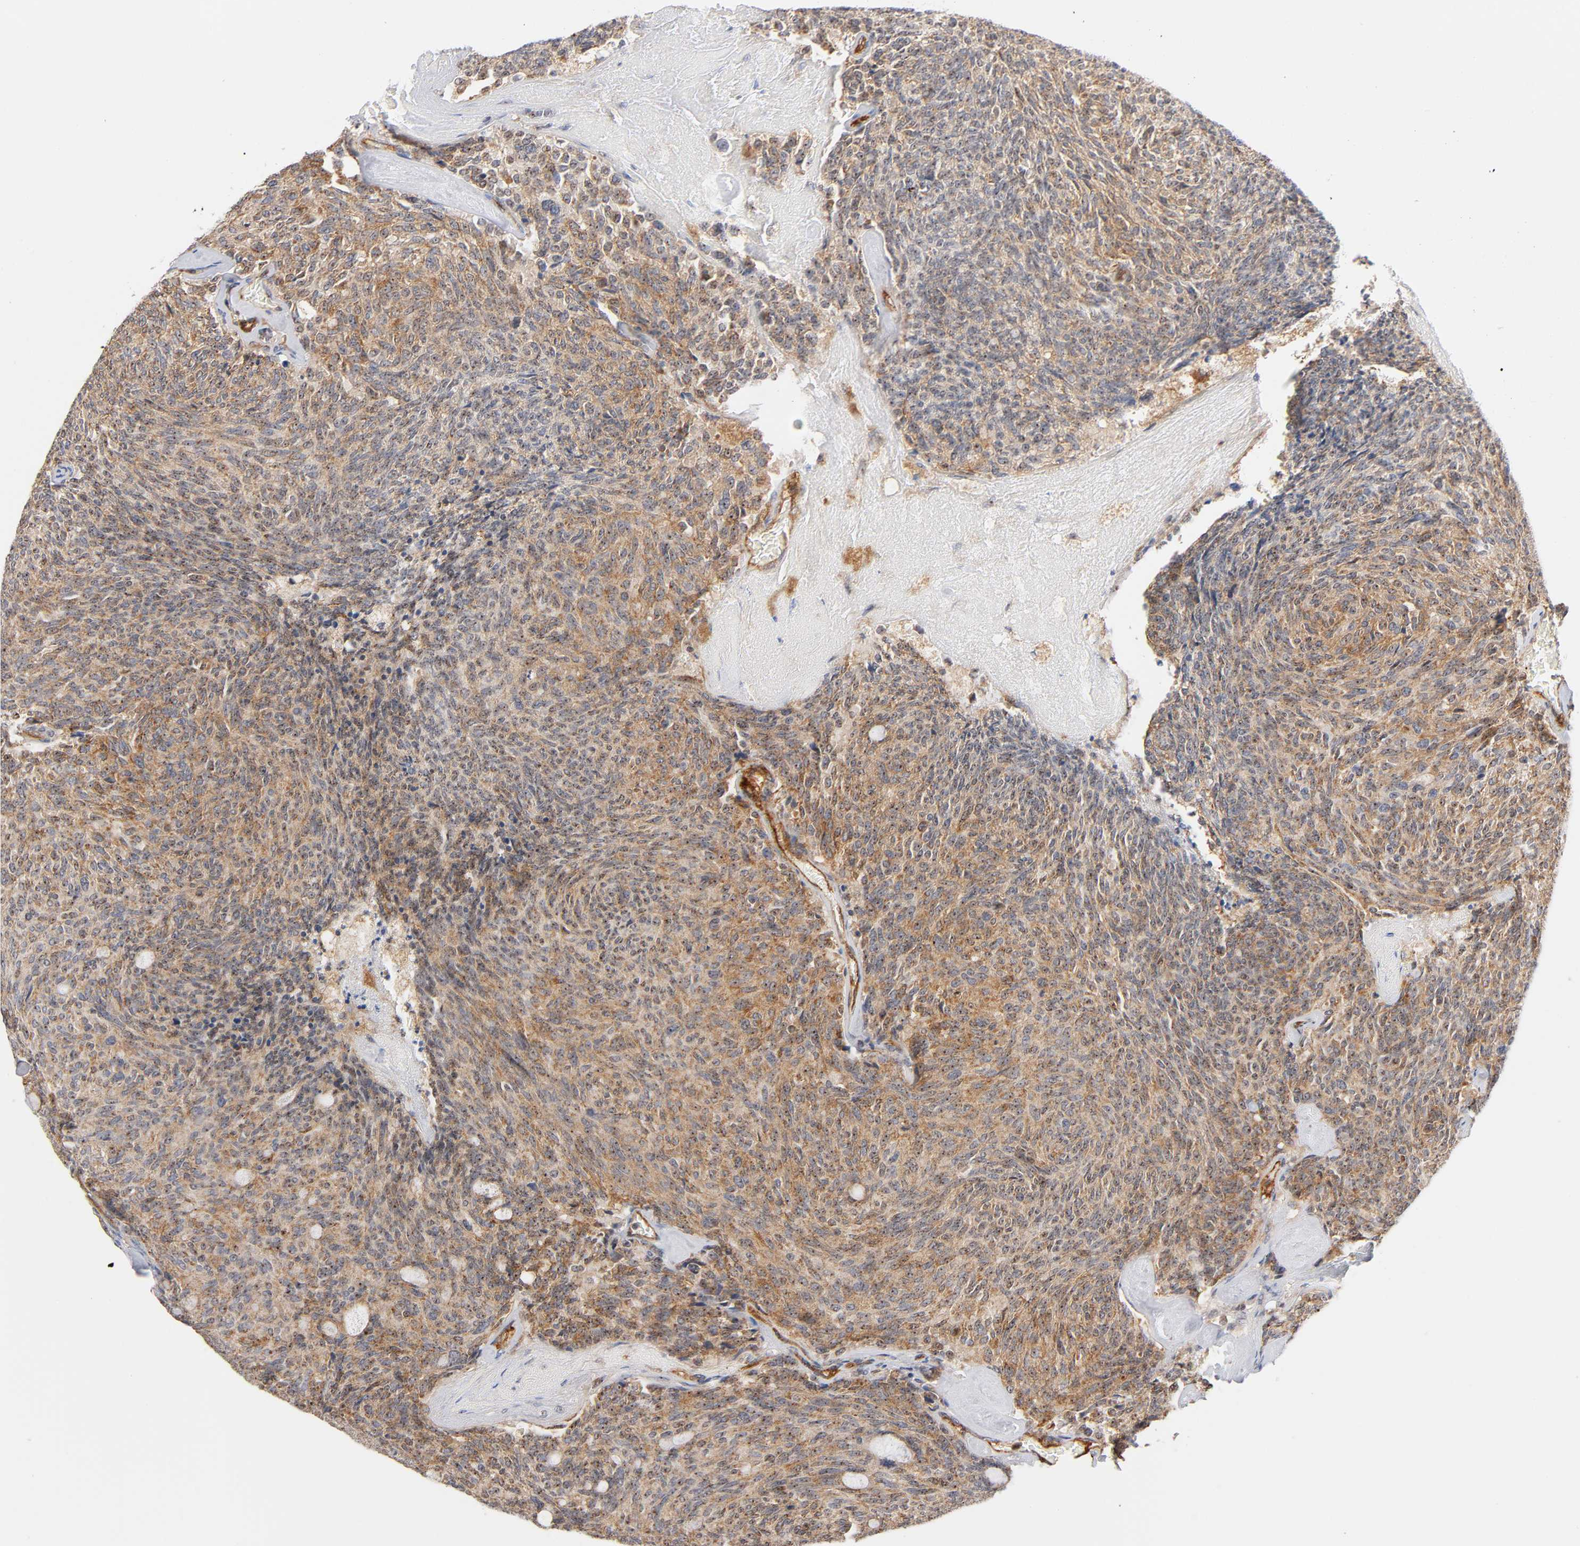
{"staining": {"intensity": "moderate", "quantity": ">75%", "location": "cytoplasmic/membranous,nuclear"}, "tissue": "carcinoid", "cell_type": "Tumor cells", "image_type": "cancer", "snomed": [{"axis": "morphology", "description": "Carcinoid, malignant, NOS"}, {"axis": "topography", "description": "Pancreas"}], "caption": "Immunohistochemical staining of human carcinoid shows medium levels of moderate cytoplasmic/membranous and nuclear staining in about >75% of tumor cells.", "gene": "PLD1", "patient": {"sex": "female", "age": 54}}